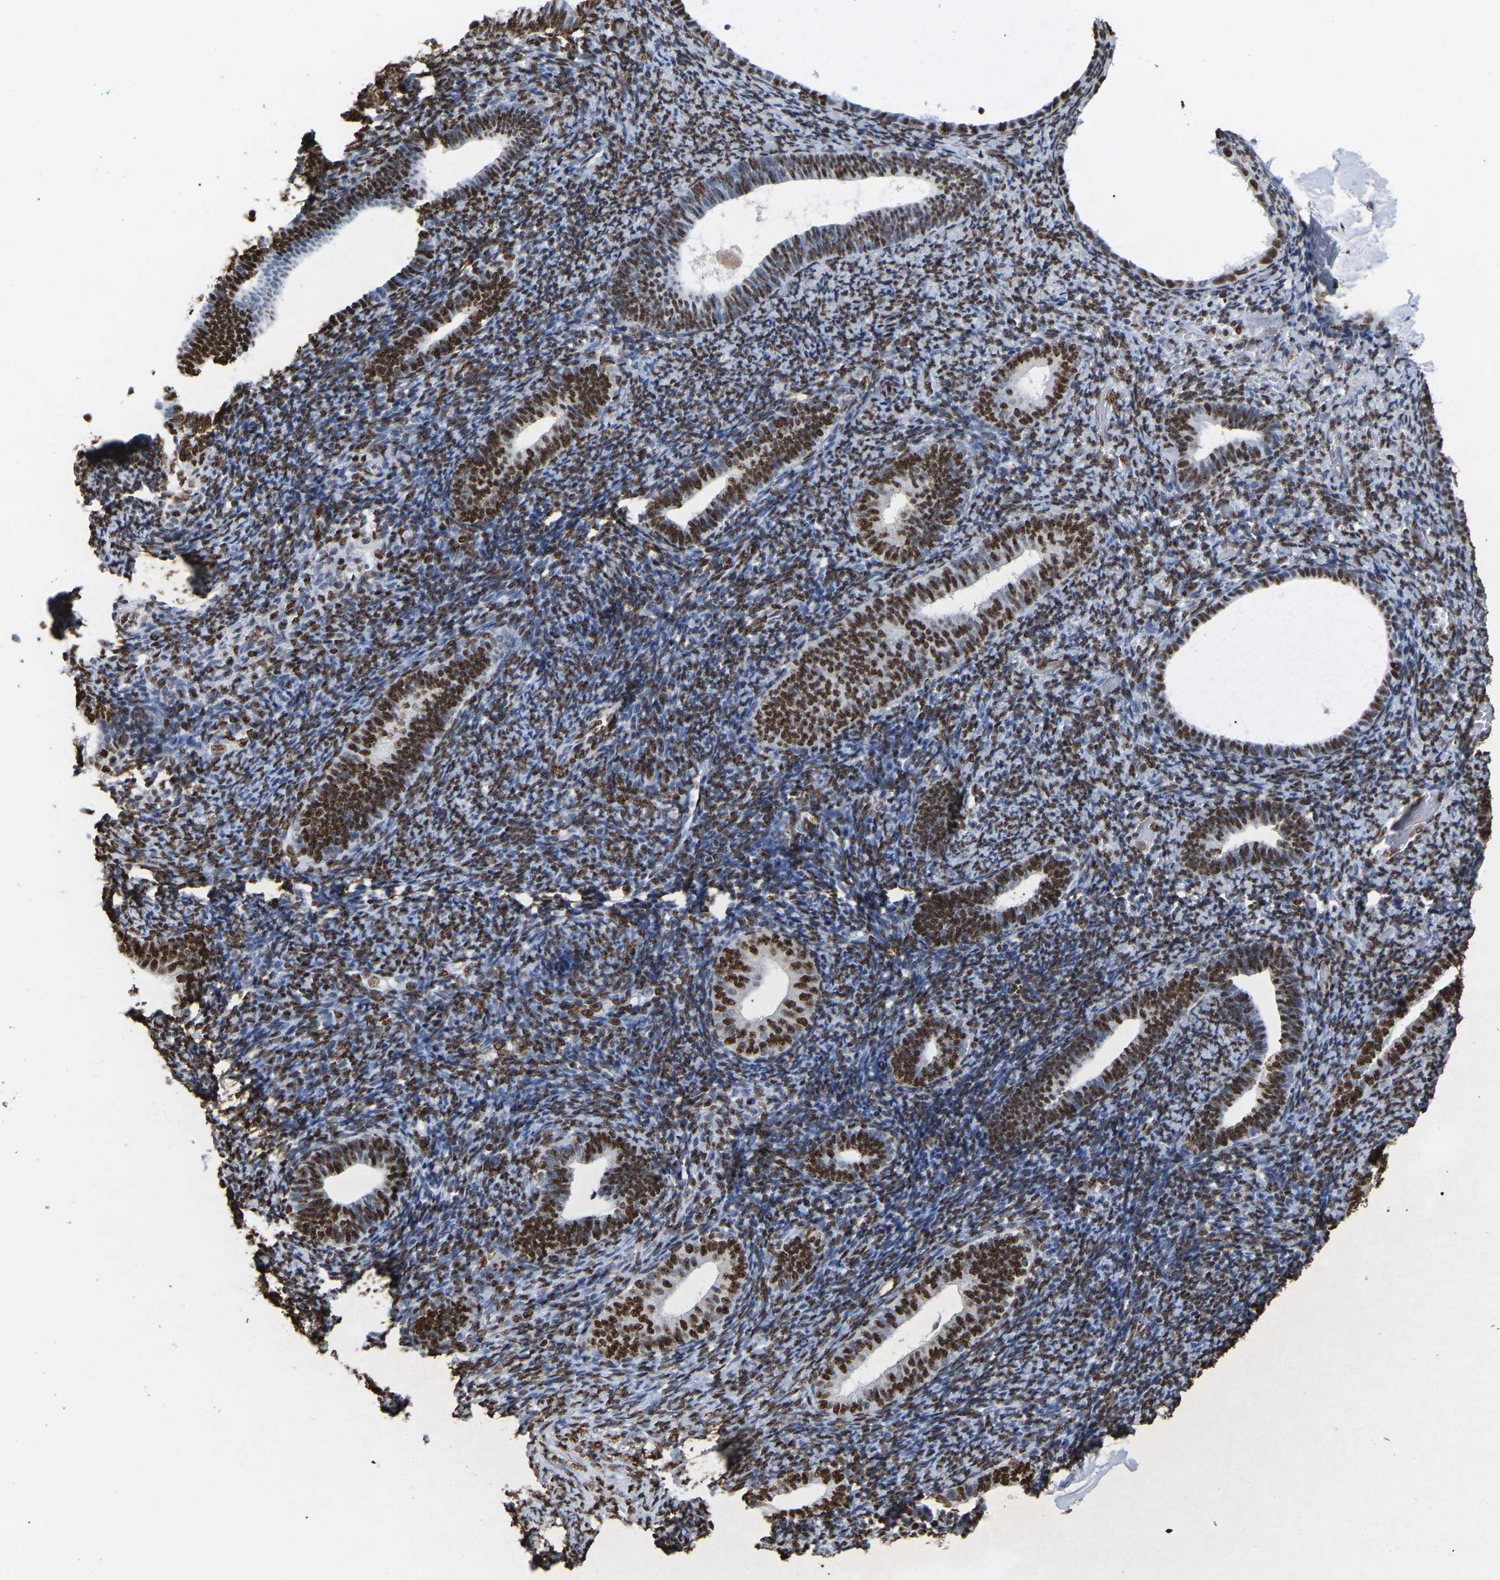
{"staining": {"intensity": "strong", "quantity": ">75%", "location": "nuclear"}, "tissue": "endometrium", "cell_type": "Cells in endometrial stroma", "image_type": "normal", "snomed": [{"axis": "morphology", "description": "Normal tissue, NOS"}, {"axis": "topography", "description": "Endometrium"}], "caption": "Immunohistochemical staining of benign human endometrium demonstrates >75% levels of strong nuclear protein expression in about >75% of cells in endometrial stroma.", "gene": "RBL2", "patient": {"sex": "female", "age": 66}}